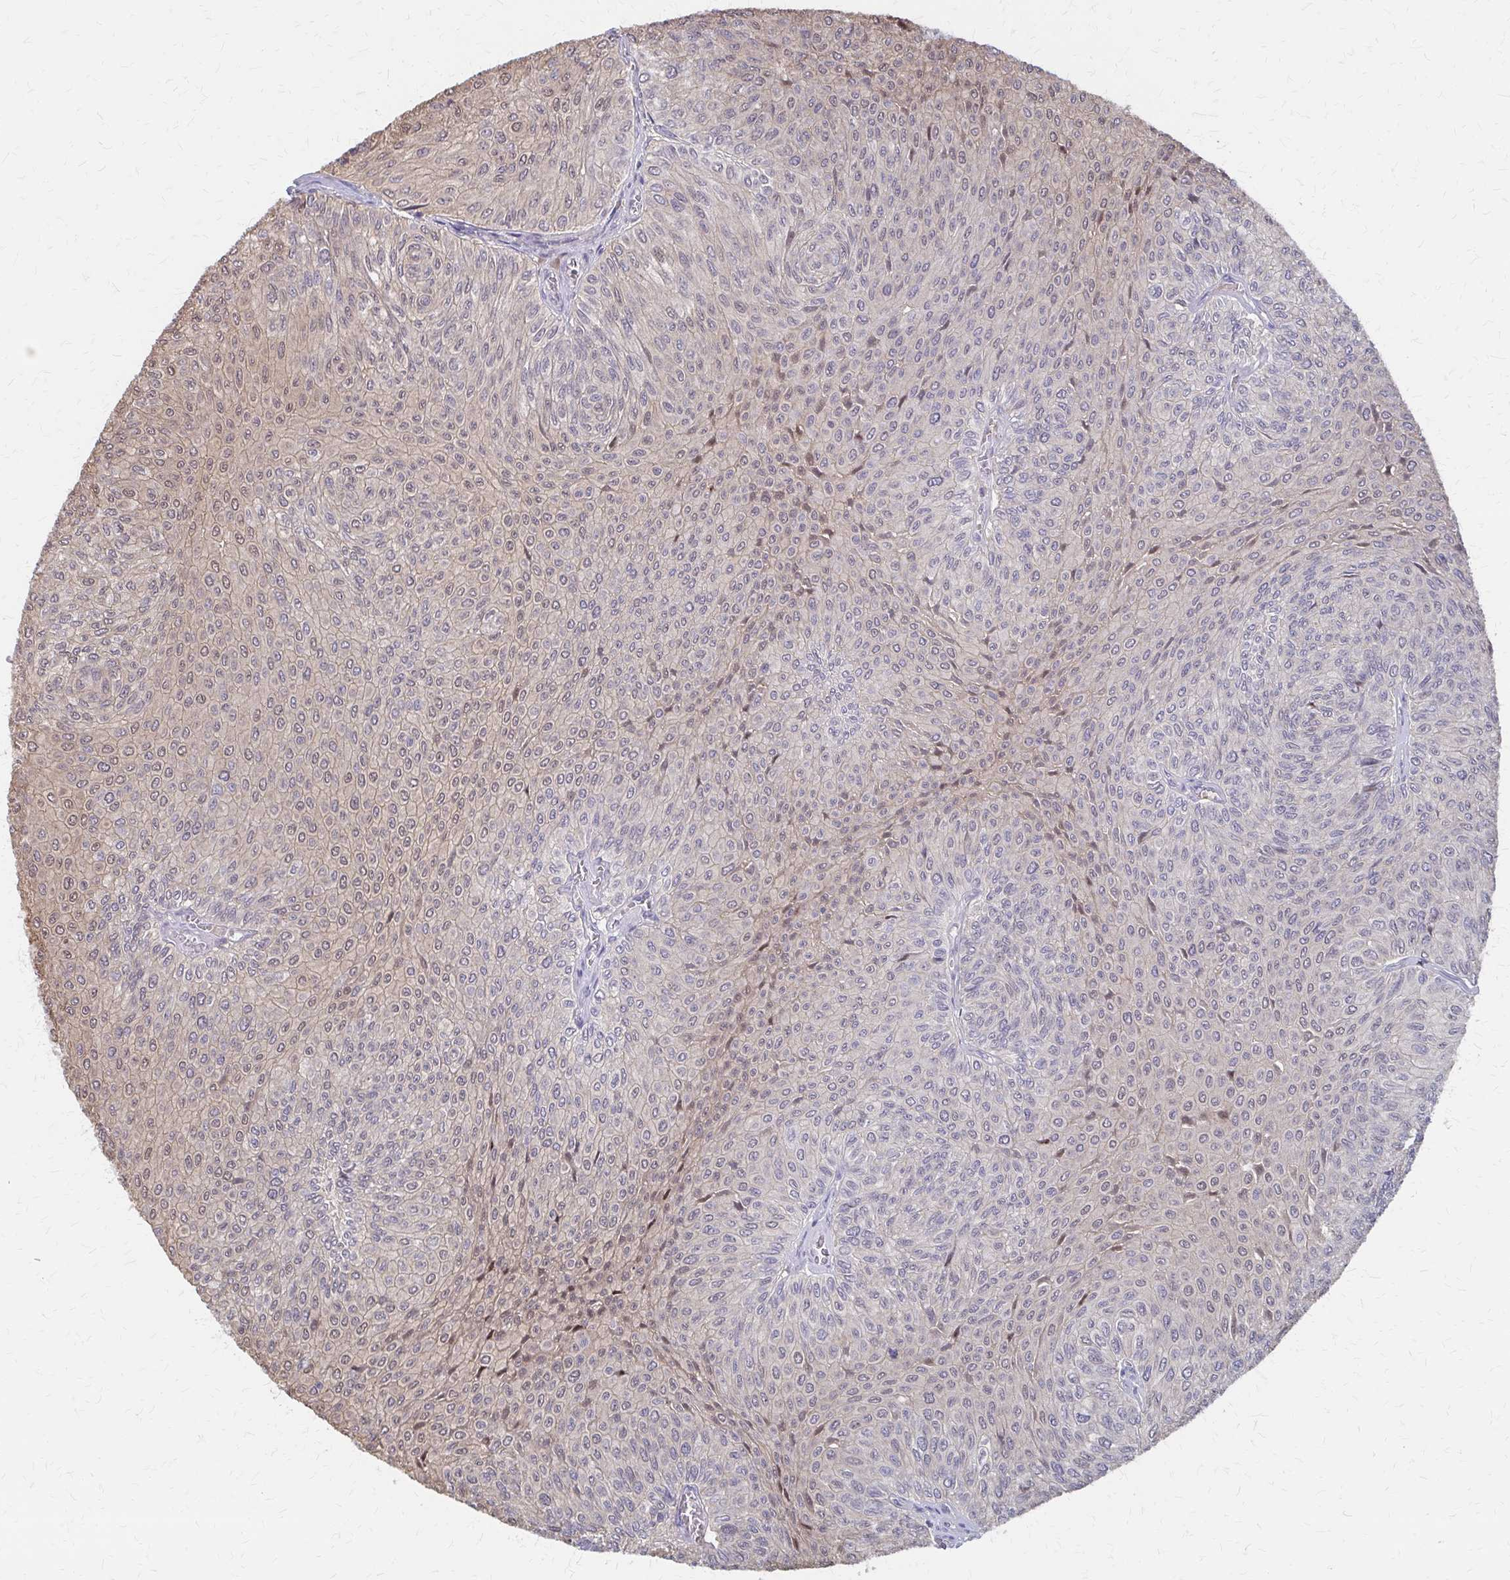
{"staining": {"intensity": "weak", "quantity": "25%-75%", "location": "nuclear"}, "tissue": "urothelial cancer", "cell_type": "Tumor cells", "image_type": "cancer", "snomed": [{"axis": "morphology", "description": "Urothelial carcinoma, NOS"}, {"axis": "topography", "description": "Urinary bladder"}], "caption": "Immunohistochemistry of human transitional cell carcinoma reveals low levels of weak nuclear expression in about 25%-75% of tumor cells.", "gene": "IFI44L", "patient": {"sex": "male", "age": 59}}